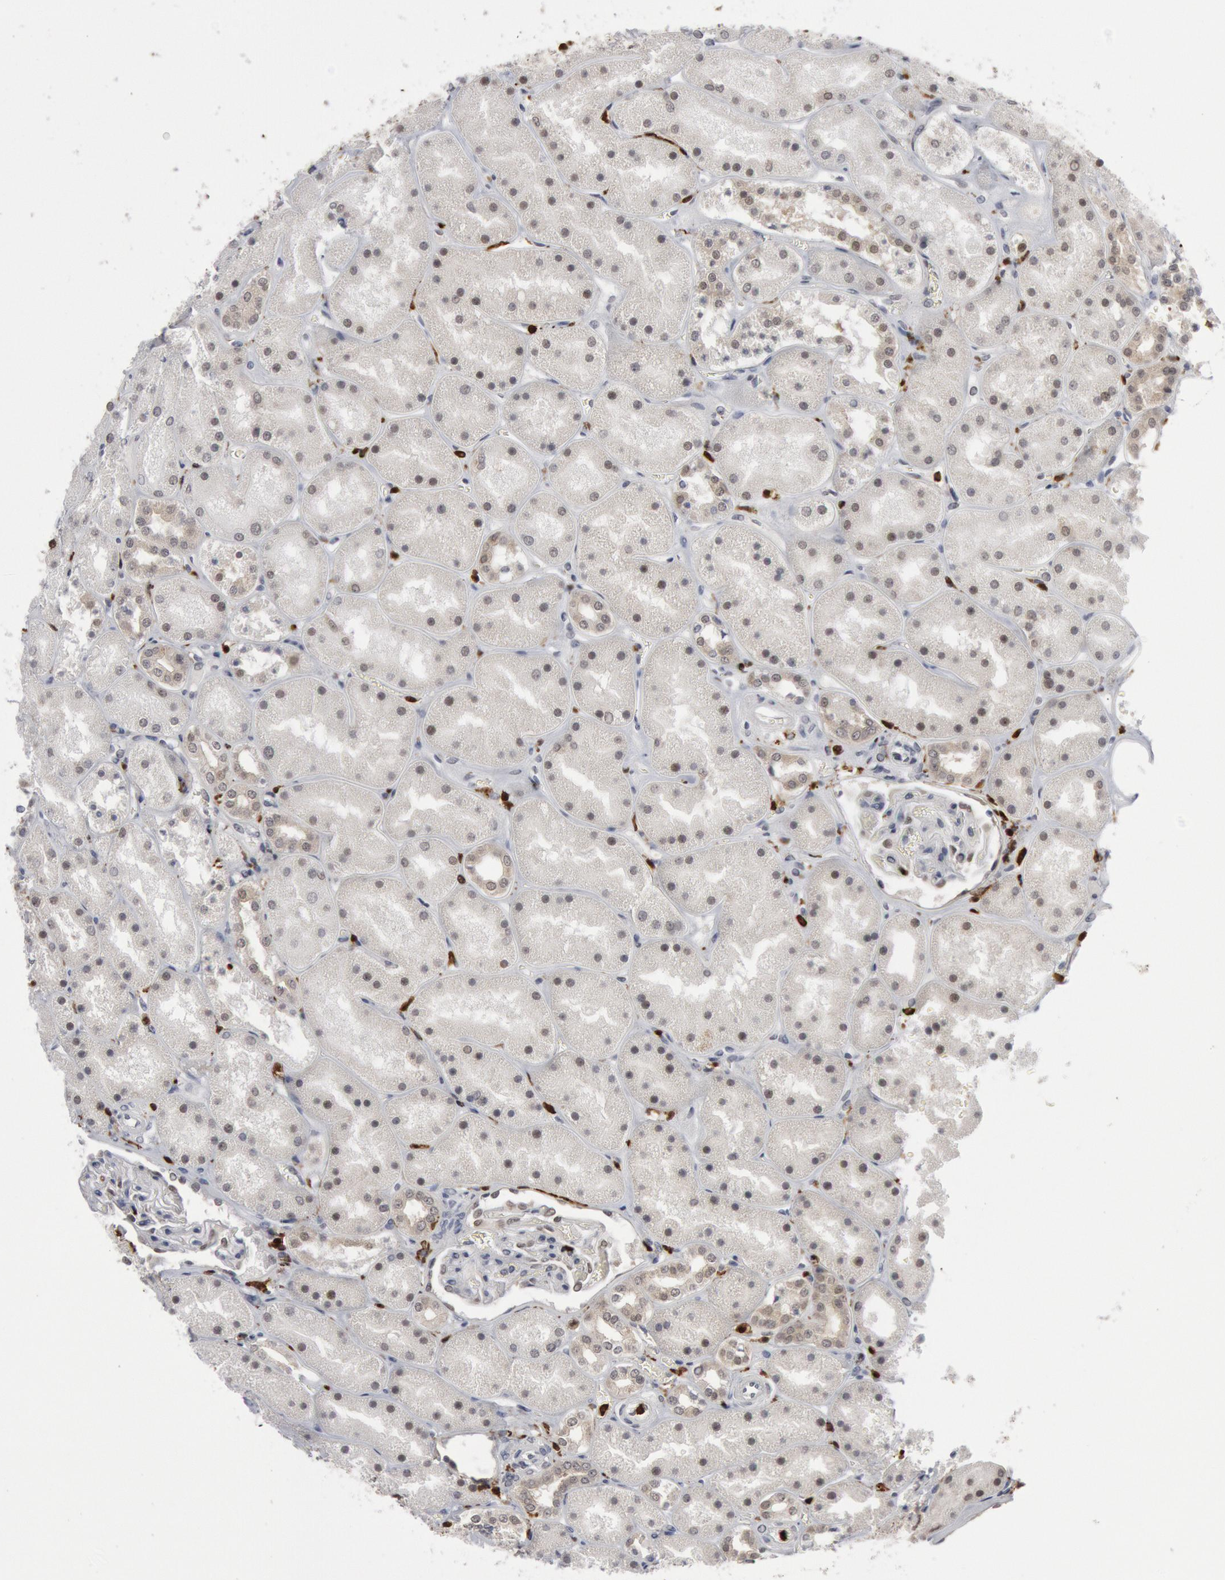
{"staining": {"intensity": "negative", "quantity": "none", "location": "none"}, "tissue": "kidney", "cell_type": "Cells in glomeruli", "image_type": "normal", "snomed": [{"axis": "morphology", "description": "Normal tissue, NOS"}, {"axis": "topography", "description": "Kidney"}], "caption": "Human kidney stained for a protein using IHC shows no positivity in cells in glomeruli.", "gene": "PTPN6", "patient": {"sex": "male", "age": 28}}